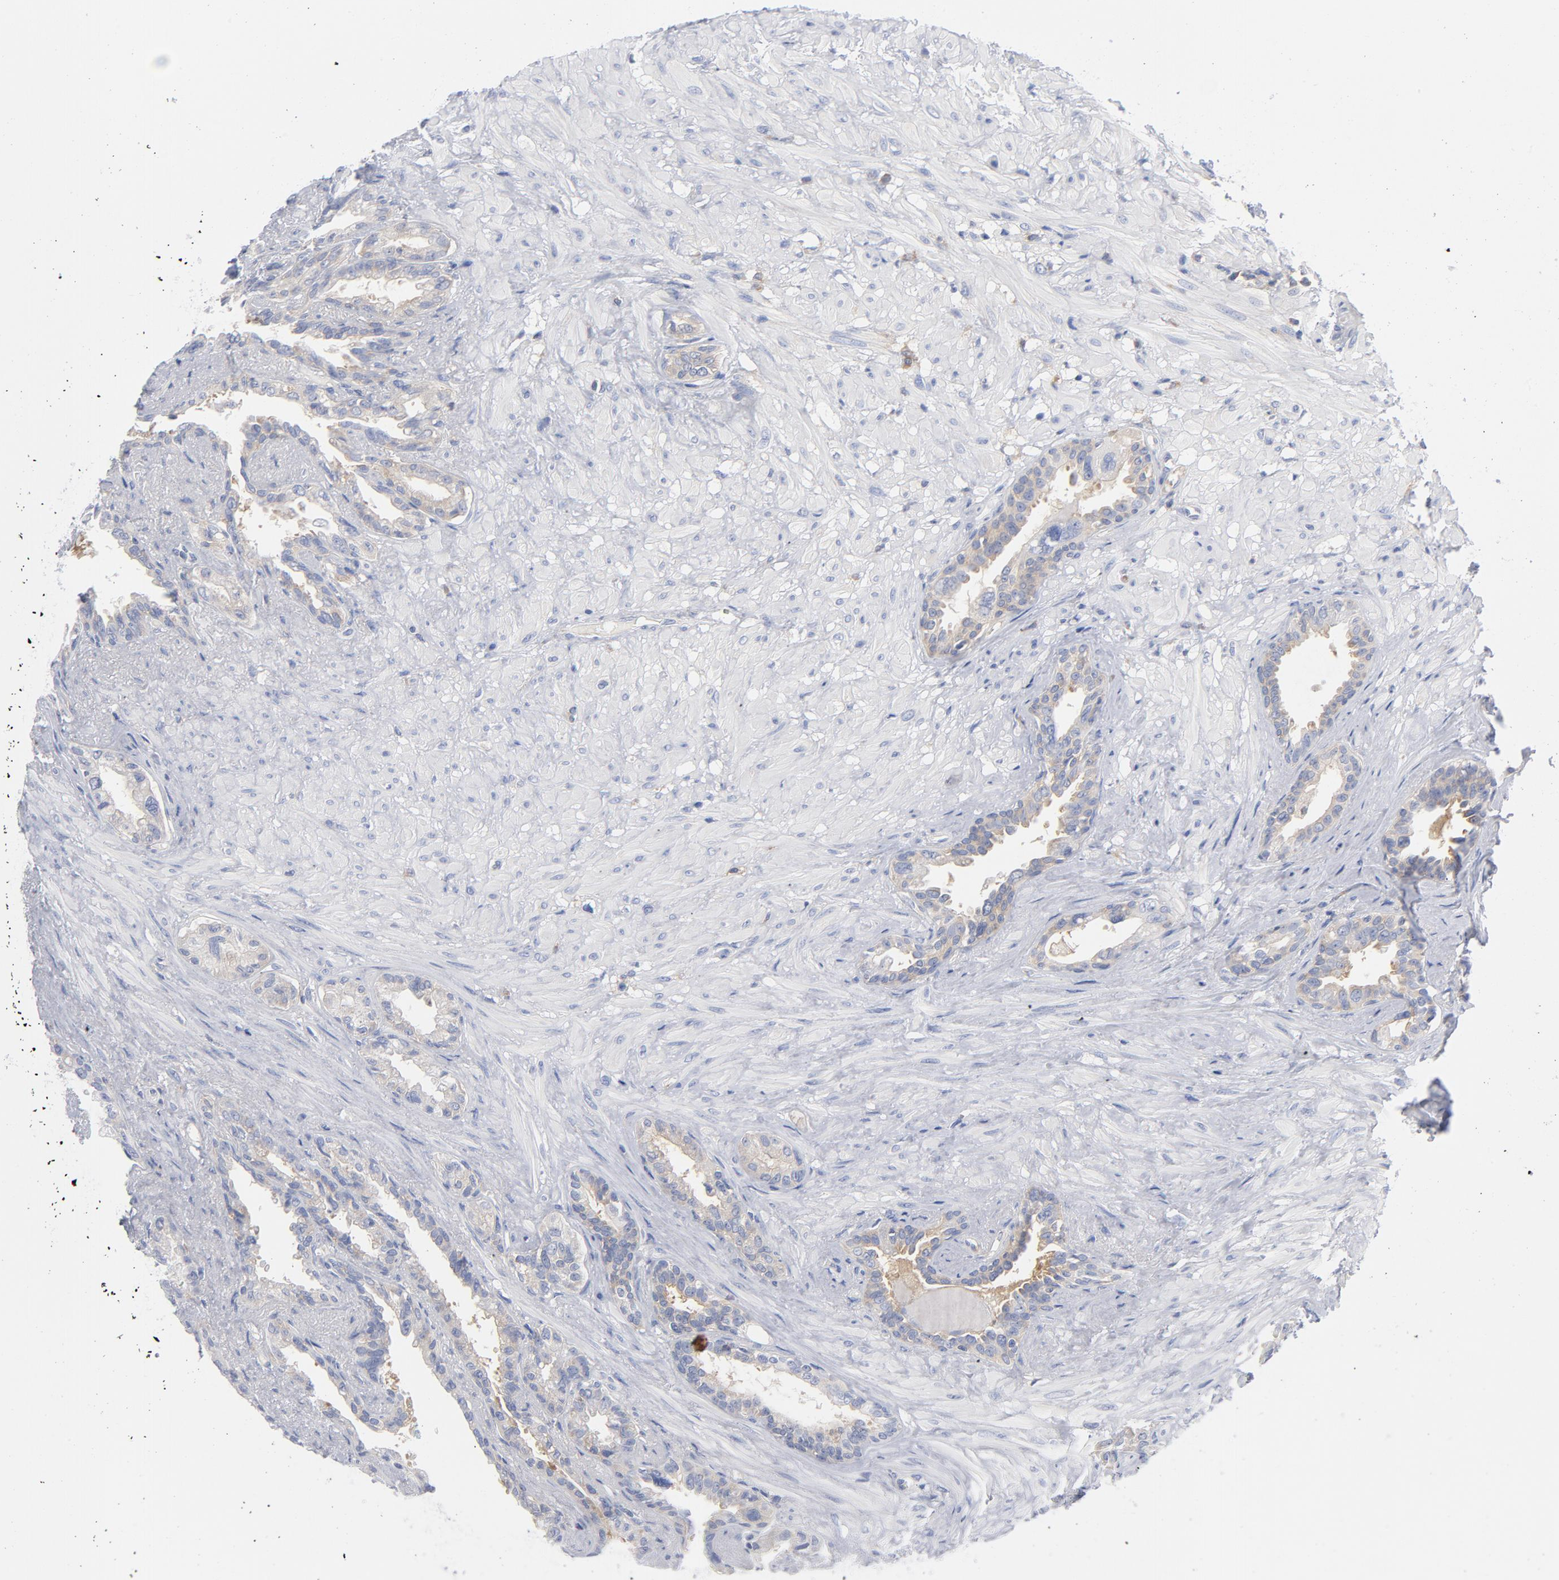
{"staining": {"intensity": "negative", "quantity": "none", "location": "none"}, "tissue": "seminal vesicle", "cell_type": "Glandular cells", "image_type": "normal", "snomed": [{"axis": "morphology", "description": "Normal tissue, NOS"}, {"axis": "topography", "description": "Seminal veicle"}], "caption": "Immunohistochemistry (IHC) image of benign human seminal vesicle stained for a protein (brown), which displays no positivity in glandular cells. The staining was performed using DAB (3,3'-diaminobenzidine) to visualize the protein expression in brown, while the nuclei were stained in blue with hematoxylin (Magnification: 20x).", "gene": "CD86", "patient": {"sex": "male", "age": 61}}